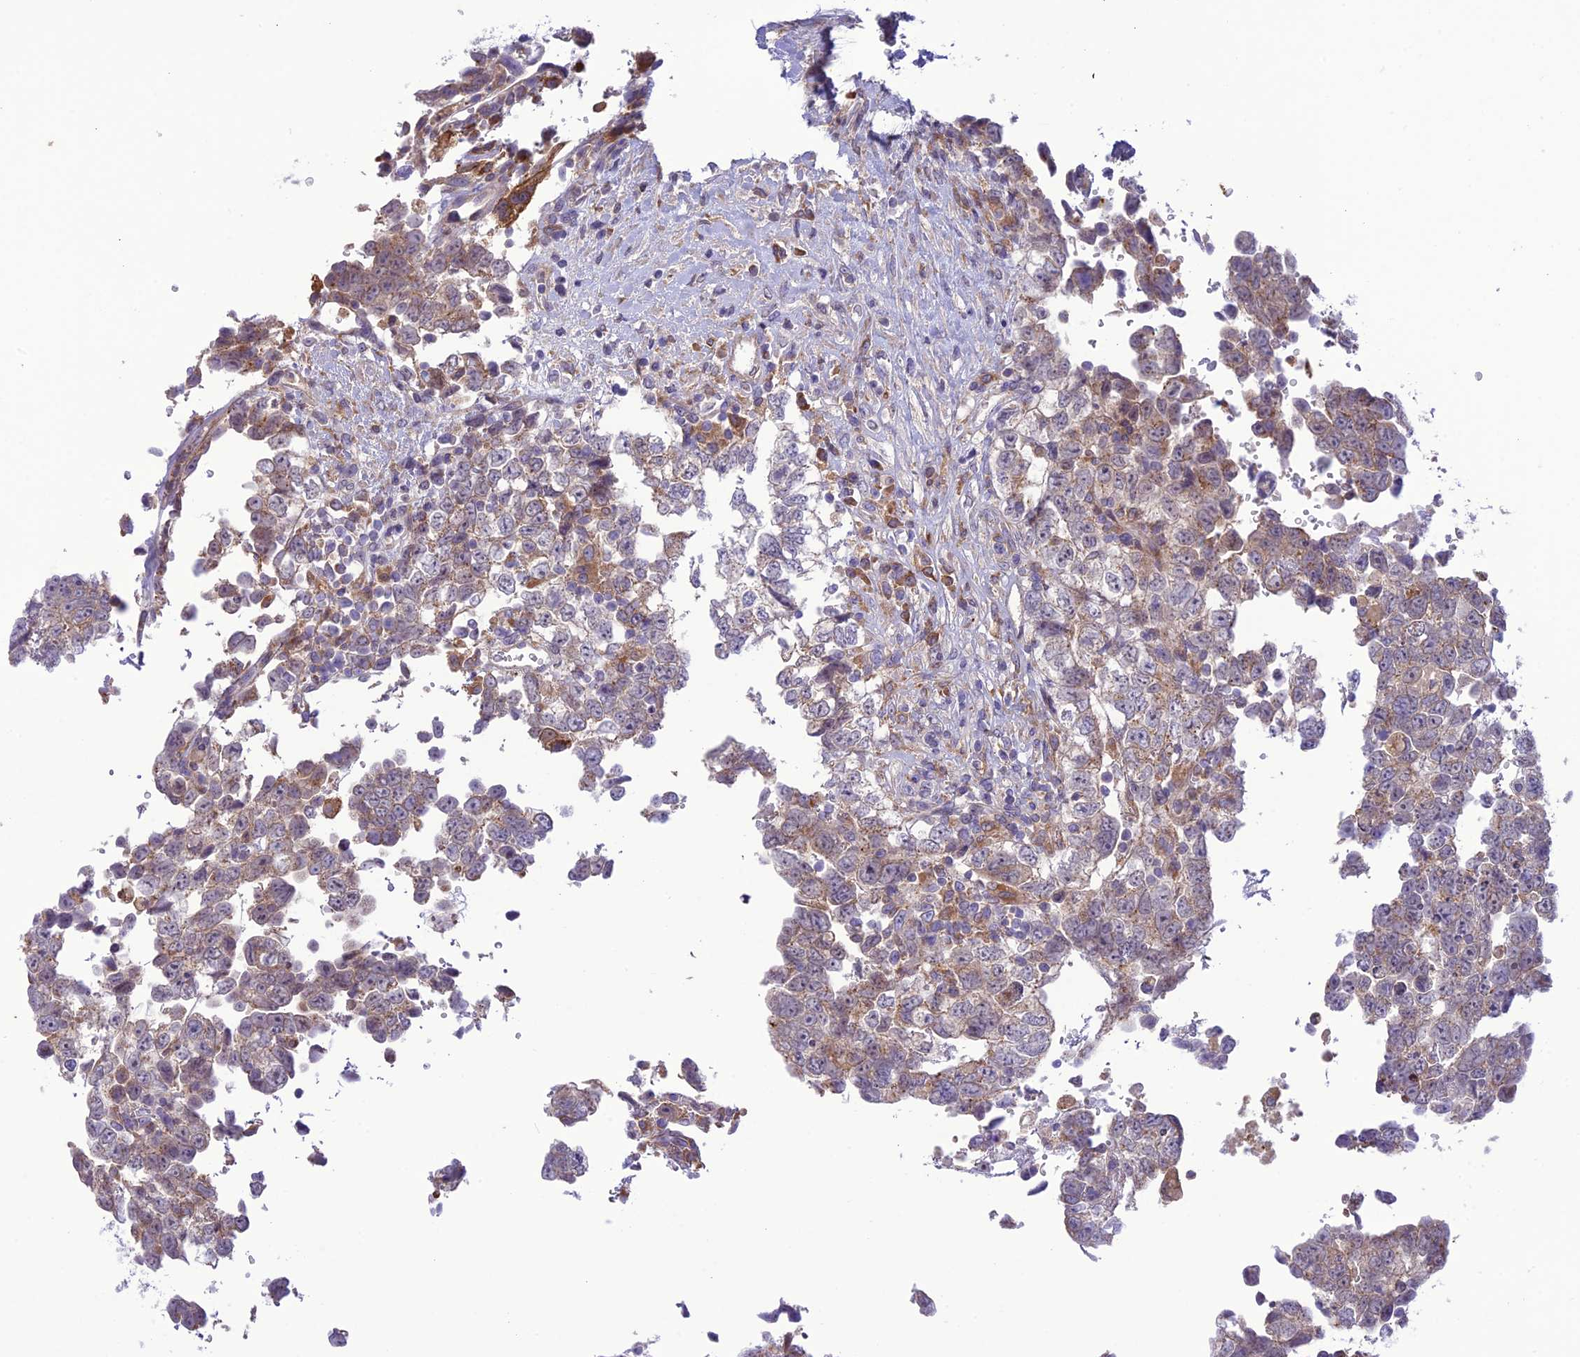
{"staining": {"intensity": "weak", "quantity": "25%-75%", "location": "cytoplasmic/membranous"}, "tissue": "testis cancer", "cell_type": "Tumor cells", "image_type": "cancer", "snomed": [{"axis": "morphology", "description": "Carcinoma, Embryonal, NOS"}, {"axis": "topography", "description": "Testis"}], "caption": "A low amount of weak cytoplasmic/membranous positivity is appreciated in approximately 25%-75% of tumor cells in embryonal carcinoma (testis) tissue.", "gene": "JMY", "patient": {"sex": "male", "age": 37}}